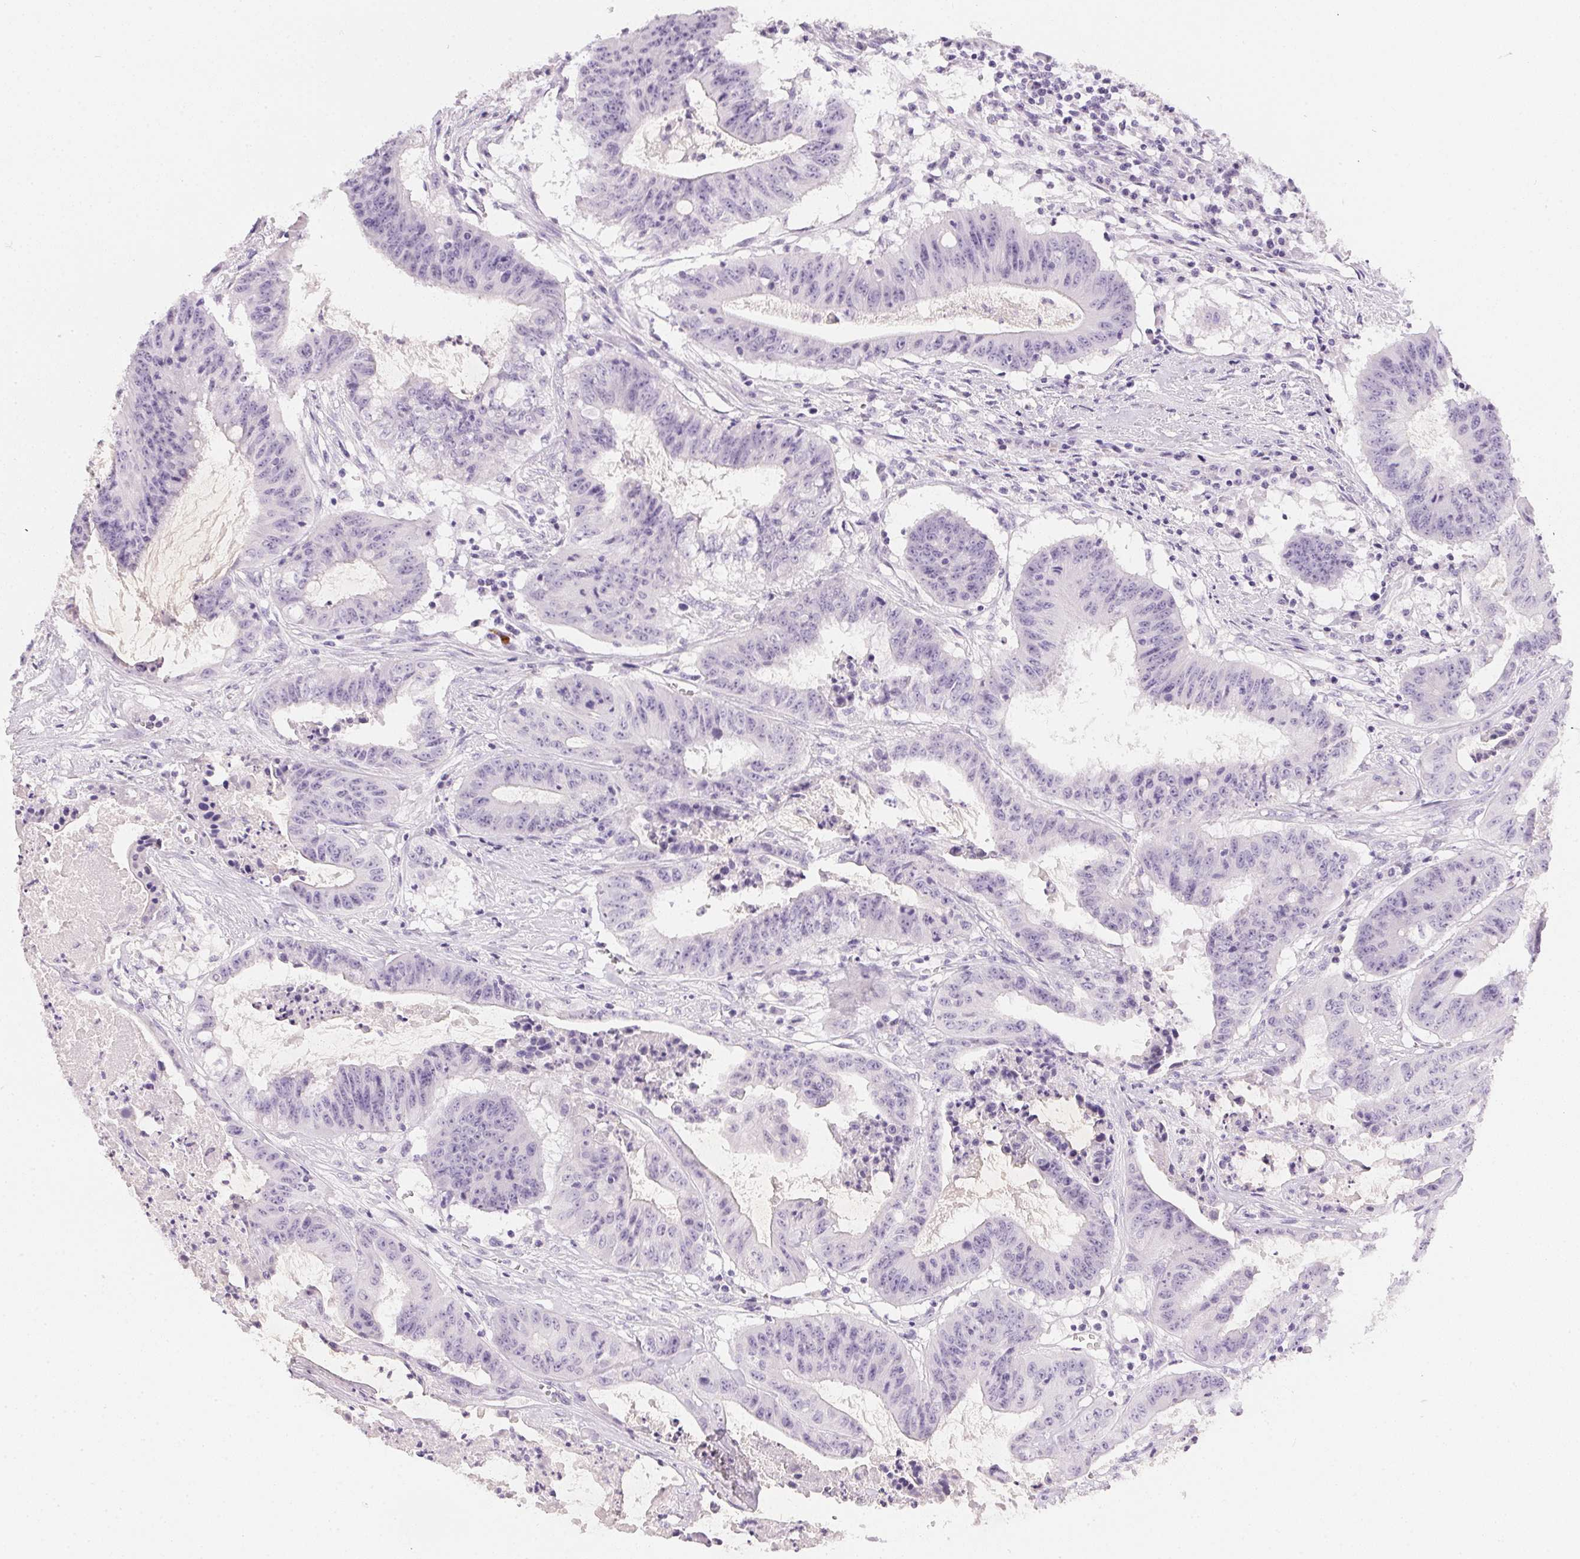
{"staining": {"intensity": "negative", "quantity": "none", "location": "none"}, "tissue": "colorectal cancer", "cell_type": "Tumor cells", "image_type": "cancer", "snomed": [{"axis": "morphology", "description": "Adenocarcinoma, NOS"}, {"axis": "topography", "description": "Colon"}], "caption": "Protein analysis of colorectal cancer (adenocarcinoma) reveals no significant staining in tumor cells.", "gene": "PPY", "patient": {"sex": "male", "age": 33}}